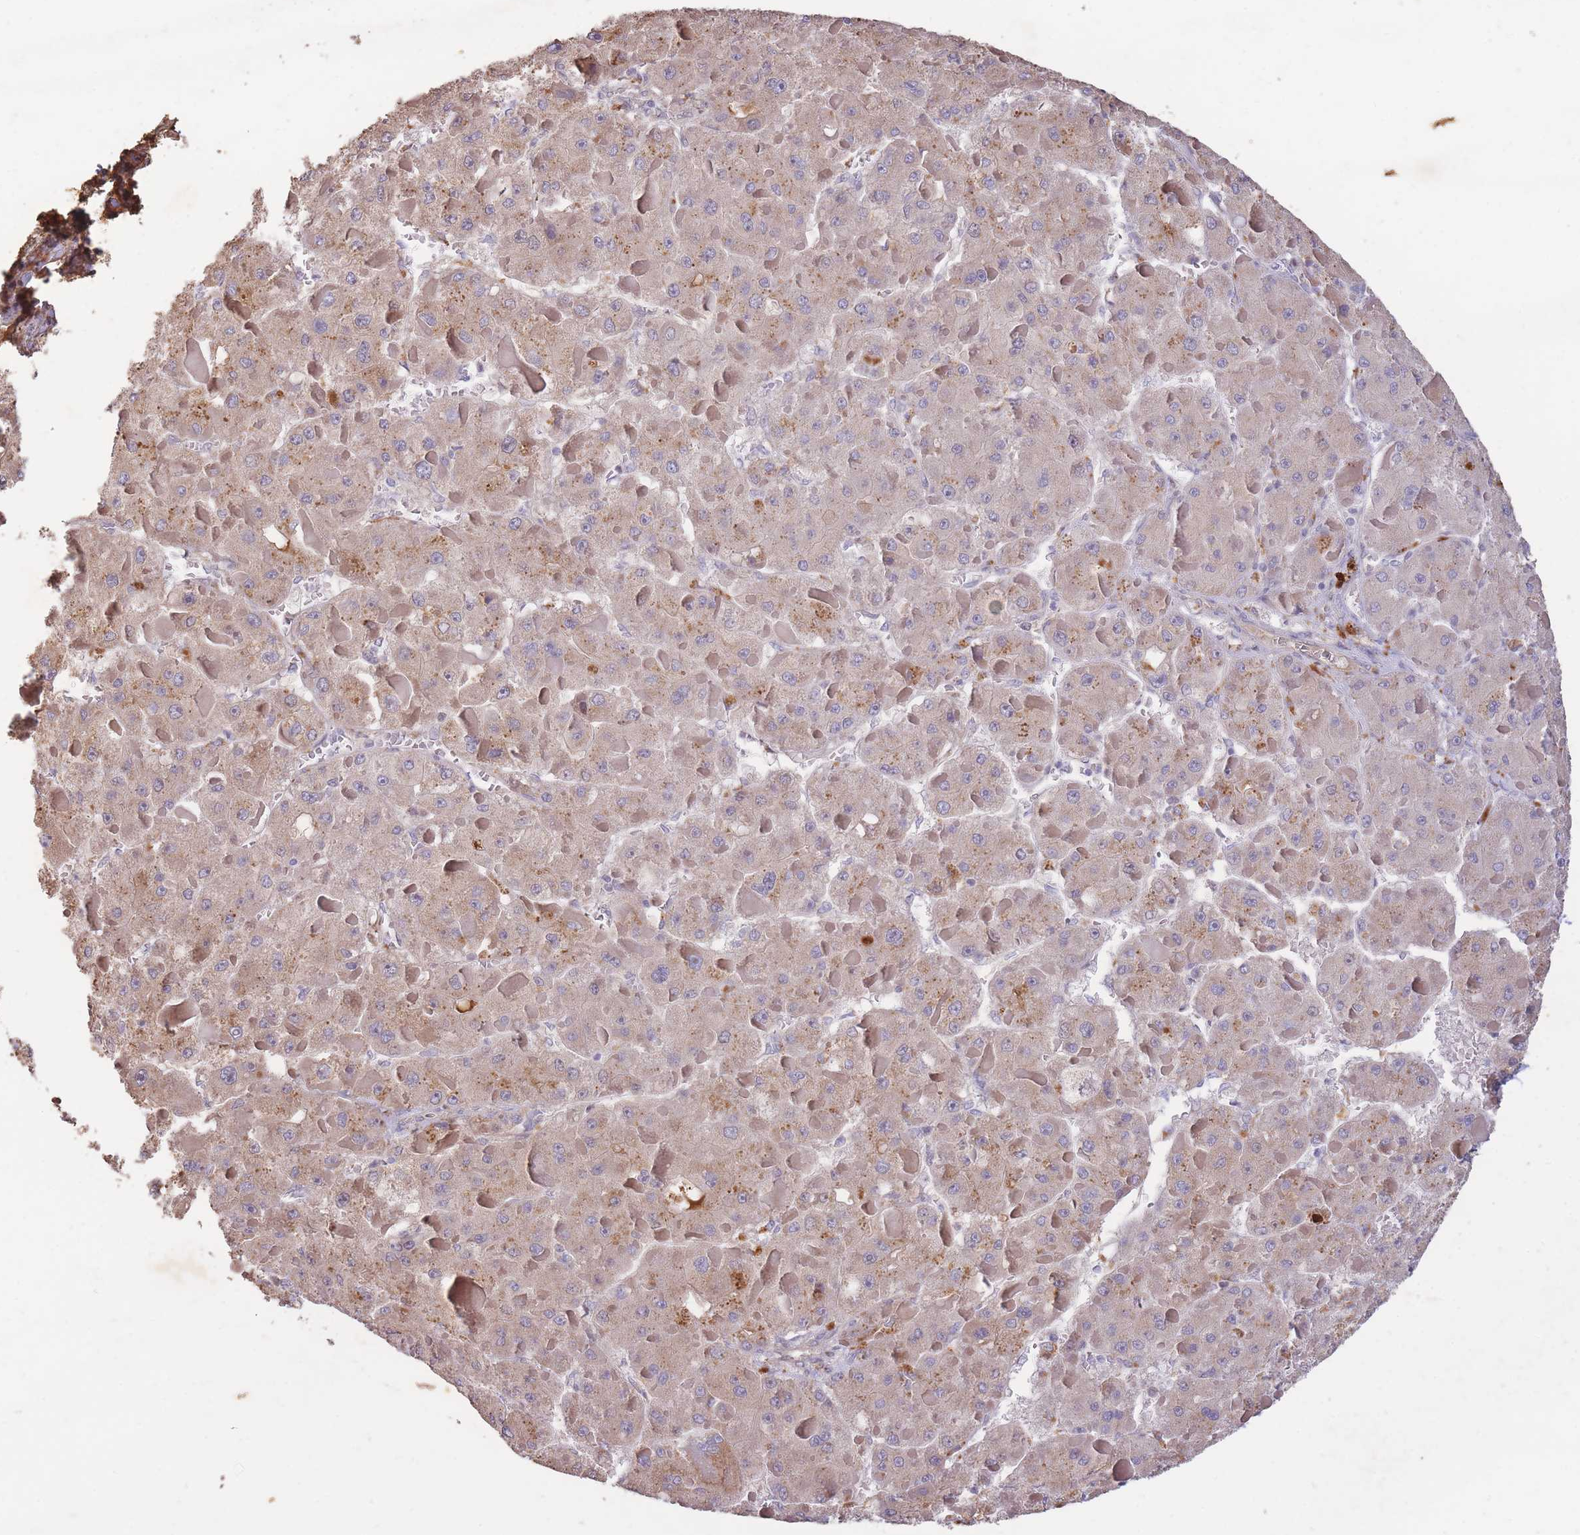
{"staining": {"intensity": "weak", "quantity": ">75%", "location": "cytoplasmic/membranous"}, "tissue": "liver cancer", "cell_type": "Tumor cells", "image_type": "cancer", "snomed": [{"axis": "morphology", "description": "Carcinoma, Hepatocellular, NOS"}, {"axis": "topography", "description": "Liver"}], "caption": "The histopathology image shows immunohistochemical staining of liver hepatocellular carcinoma. There is weak cytoplasmic/membranous staining is appreciated in about >75% of tumor cells.", "gene": "RGS14", "patient": {"sex": "female", "age": 73}}